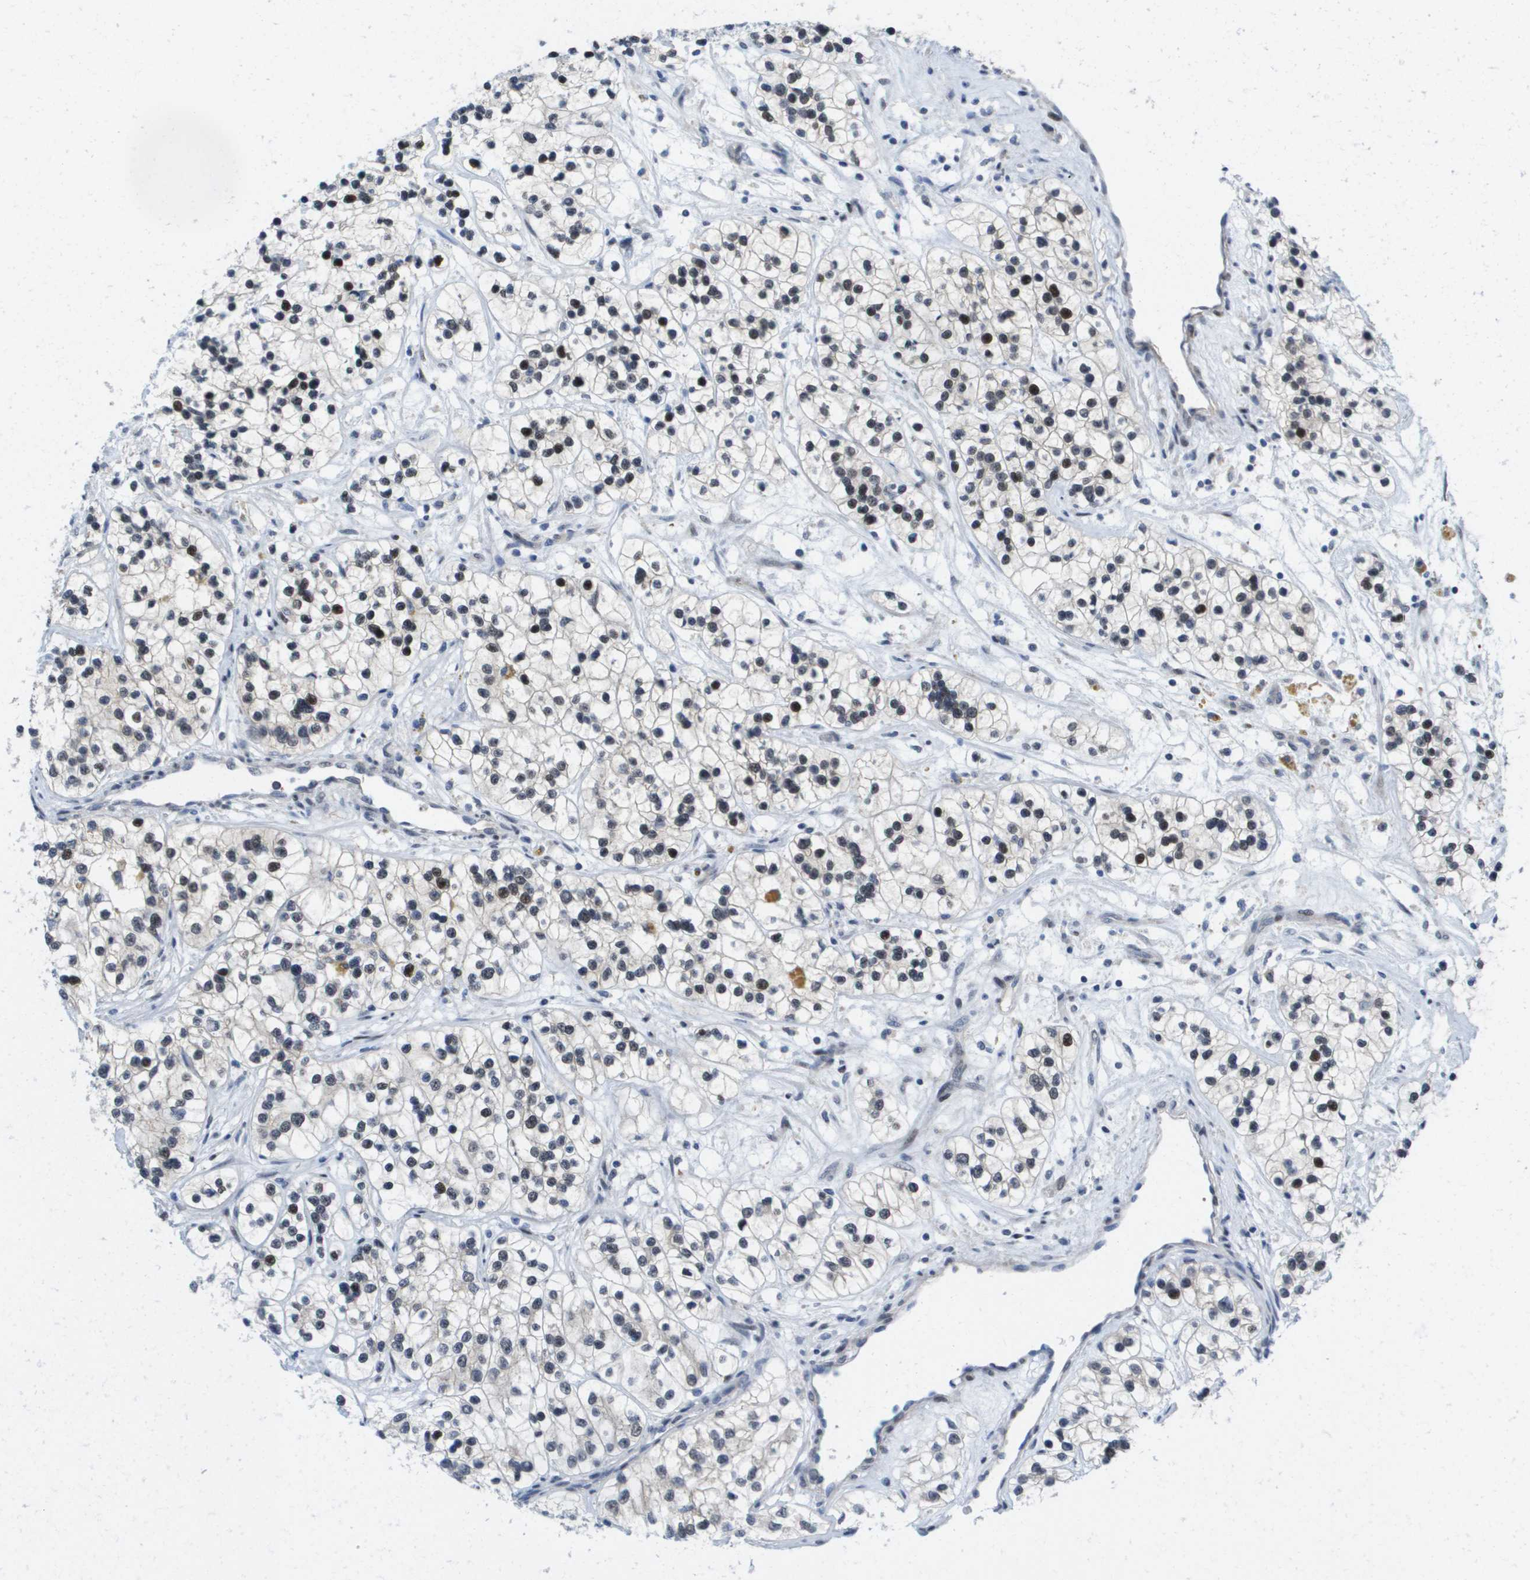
{"staining": {"intensity": "strong", "quantity": "25%-75%", "location": "nuclear"}, "tissue": "renal cancer", "cell_type": "Tumor cells", "image_type": "cancer", "snomed": [{"axis": "morphology", "description": "Adenocarcinoma, NOS"}, {"axis": "topography", "description": "Kidney"}], "caption": "Tumor cells demonstrate high levels of strong nuclear staining in approximately 25%-75% of cells in renal adenocarcinoma.", "gene": "FKBP4", "patient": {"sex": "female", "age": 57}}